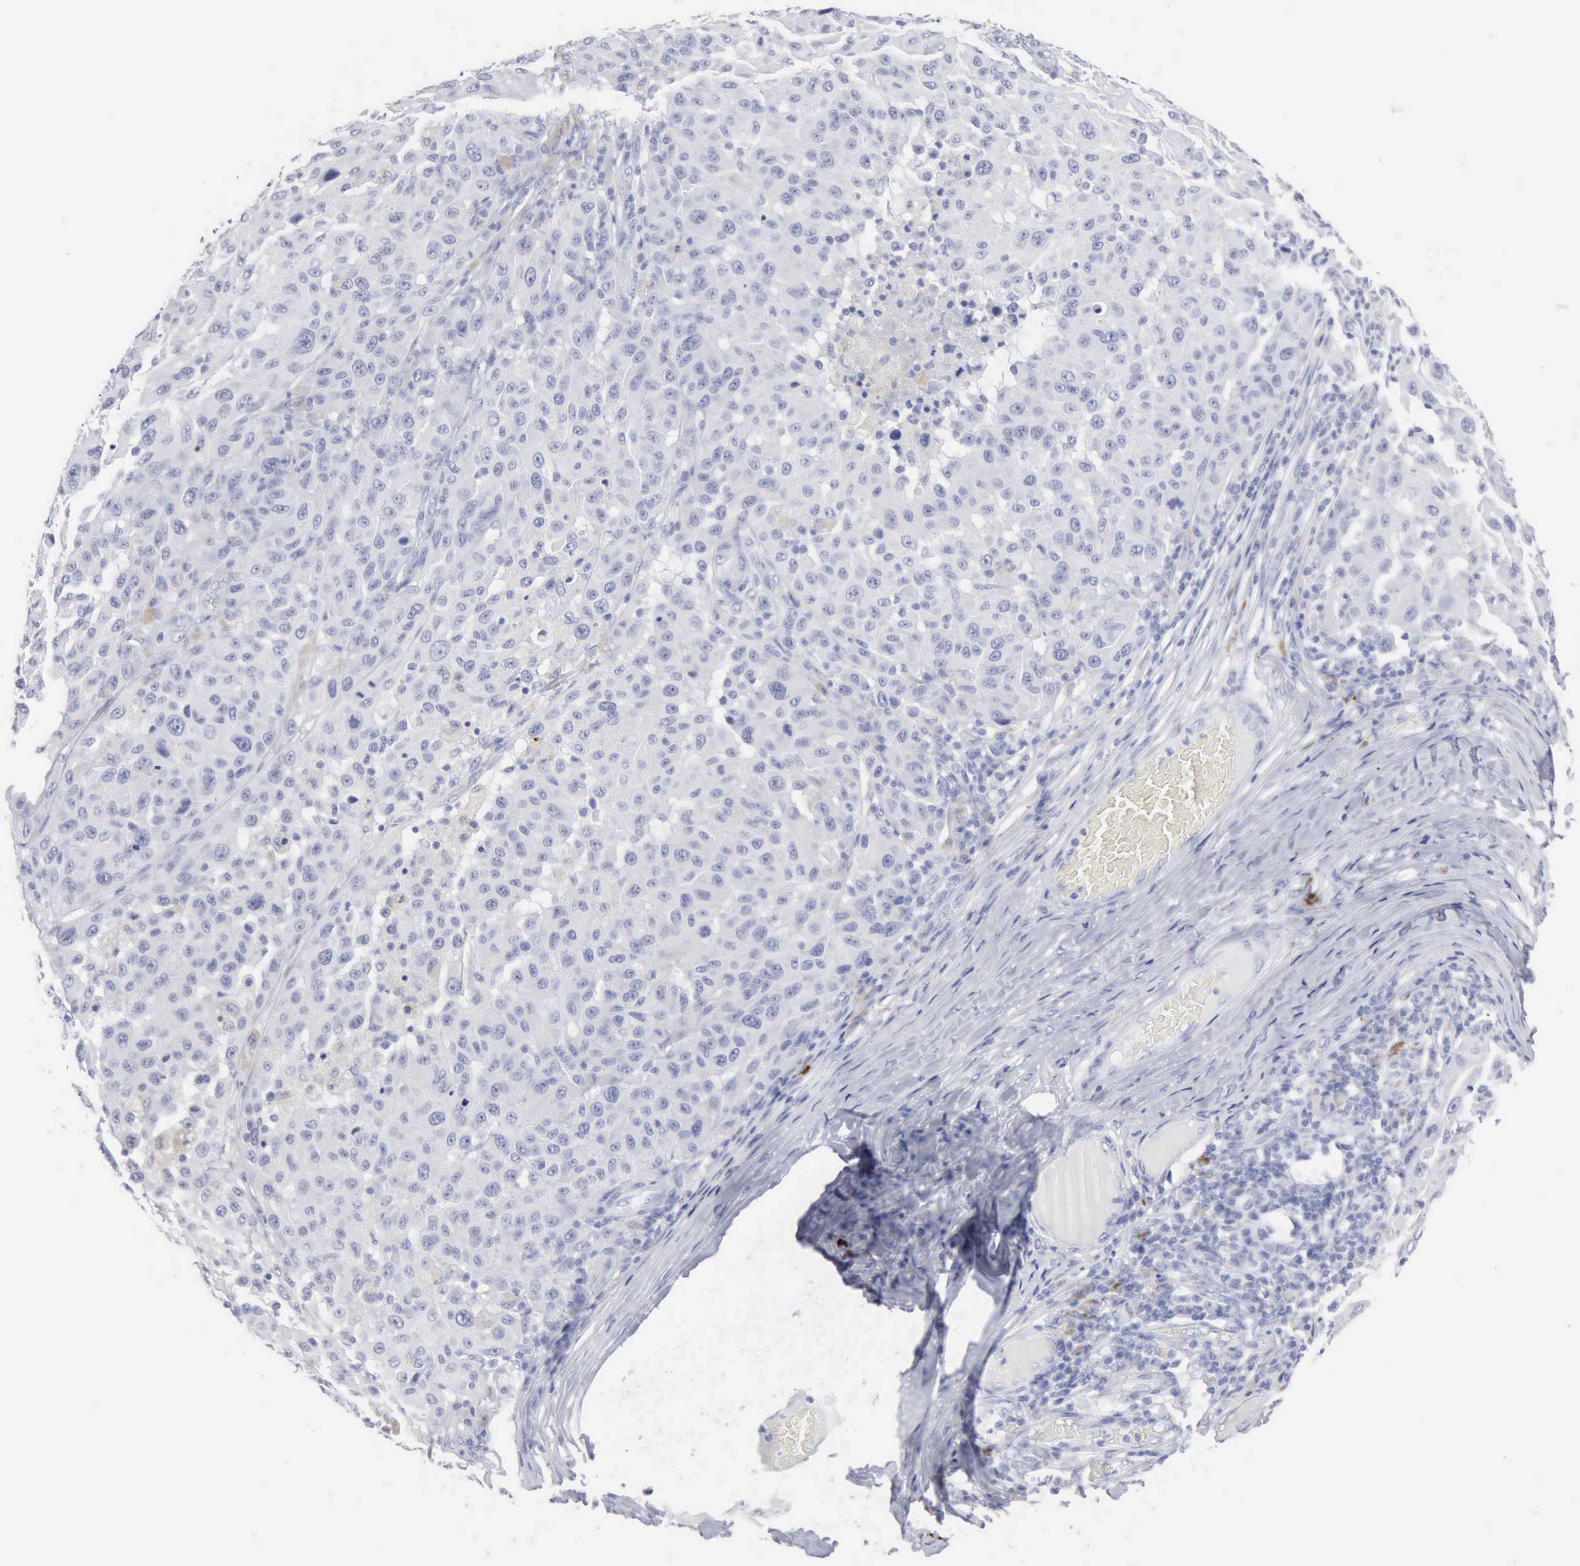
{"staining": {"intensity": "negative", "quantity": "none", "location": "none"}, "tissue": "melanoma", "cell_type": "Tumor cells", "image_type": "cancer", "snomed": [{"axis": "morphology", "description": "Malignant melanoma, NOS"}, {"axis": "topography", "description": "Skin"}], "caption": "Immunohistochemistry of human melanoma exhibits no expression in tumor cells.", "gene": "CMA1", "patient": {"sex": "female", "age": 77}}